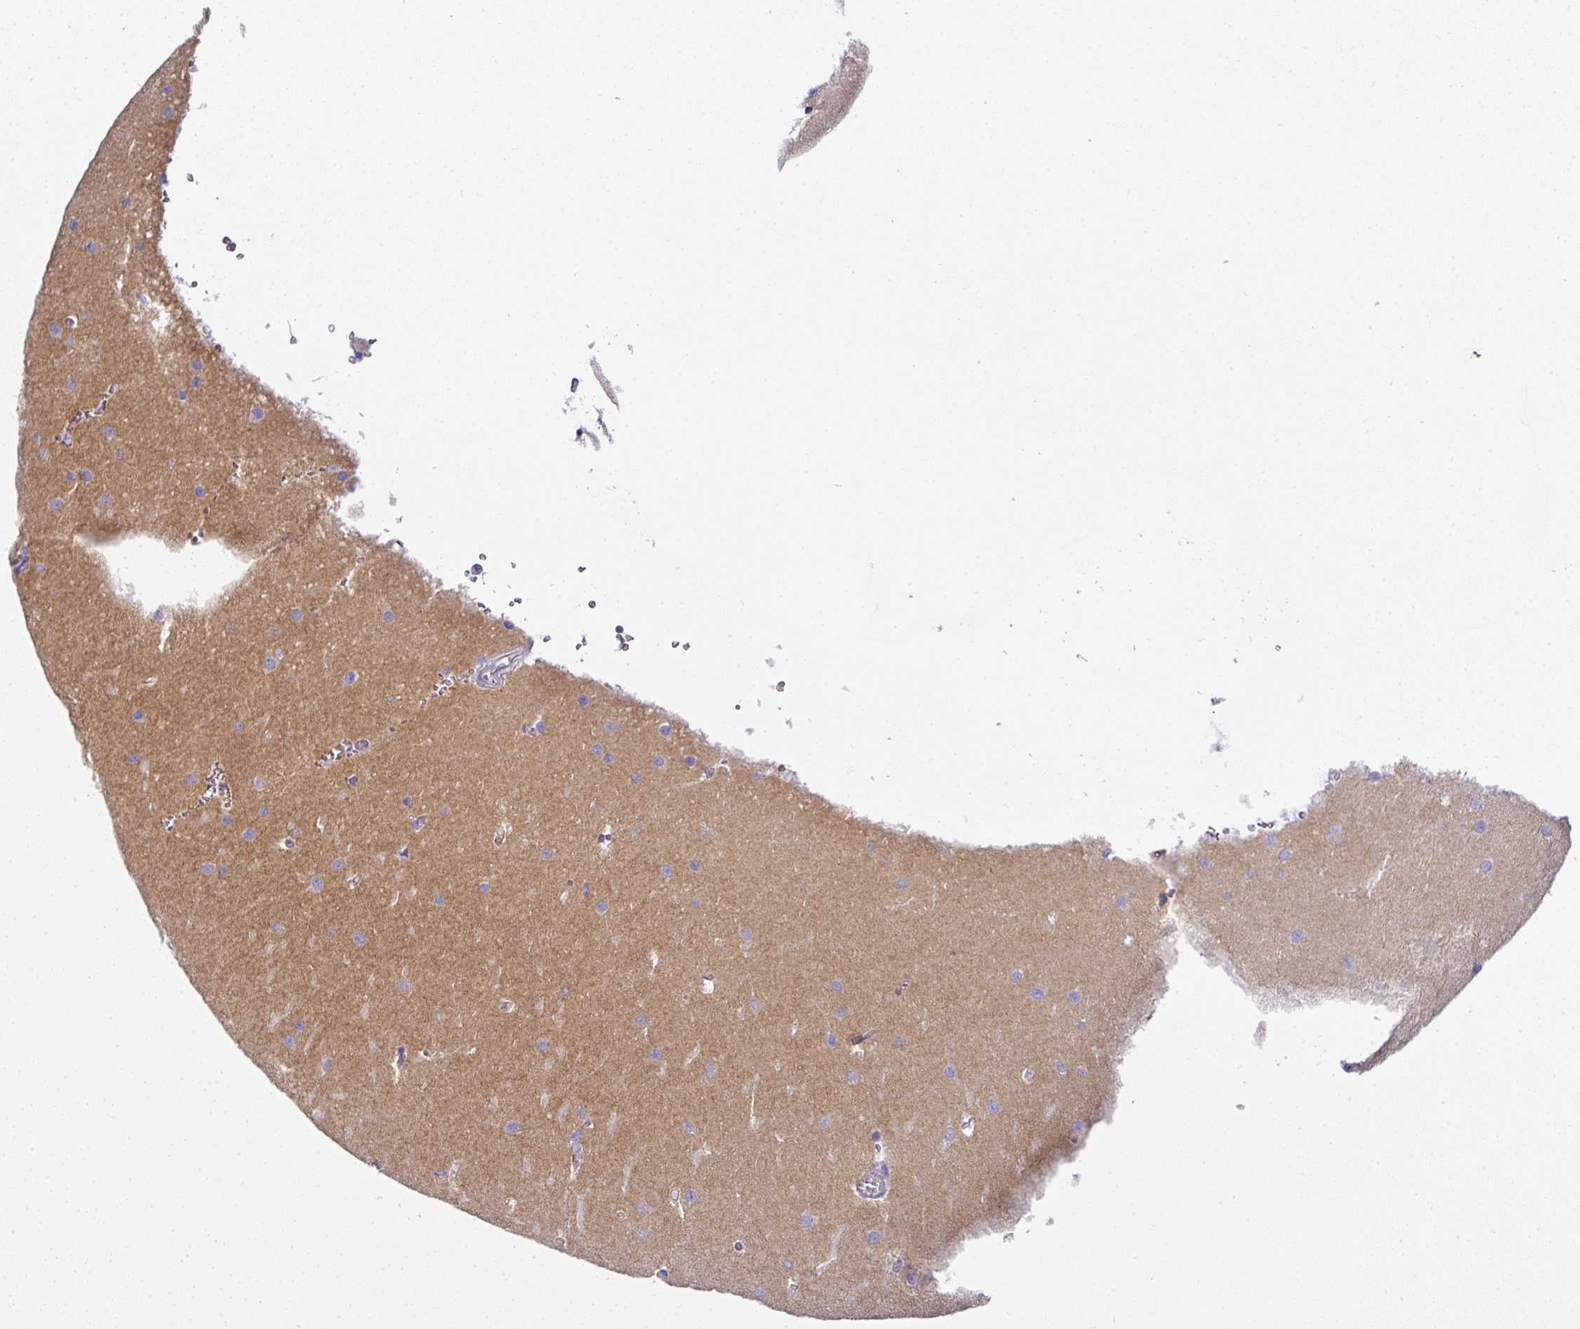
{"staining": {"intensity": "strong", "quantity": "25%-75%", "location": "cytoplasmic/membranous"}, "tissue": "cerebellum", "cell_type": "Cells in granular layer", "image_type": "normal", "snomed": [{"axis": "morphology", "description": "Normal tissue, NOS"}, {"axis": "topography", "description": "Cerebellum"}], "caption": "Immunohistochemistry (IHC) histopathology image of benign cerebellum: human cerebellum stained using IHC shows high levels of strong protein expression localized specifically in the cytoplasmic/membranous of cells in granular layer, appearing as a cytoplasmic/membranous brown color.", "gene": "SLC17A7", "patient": {"sex": "male", "age": 37}}